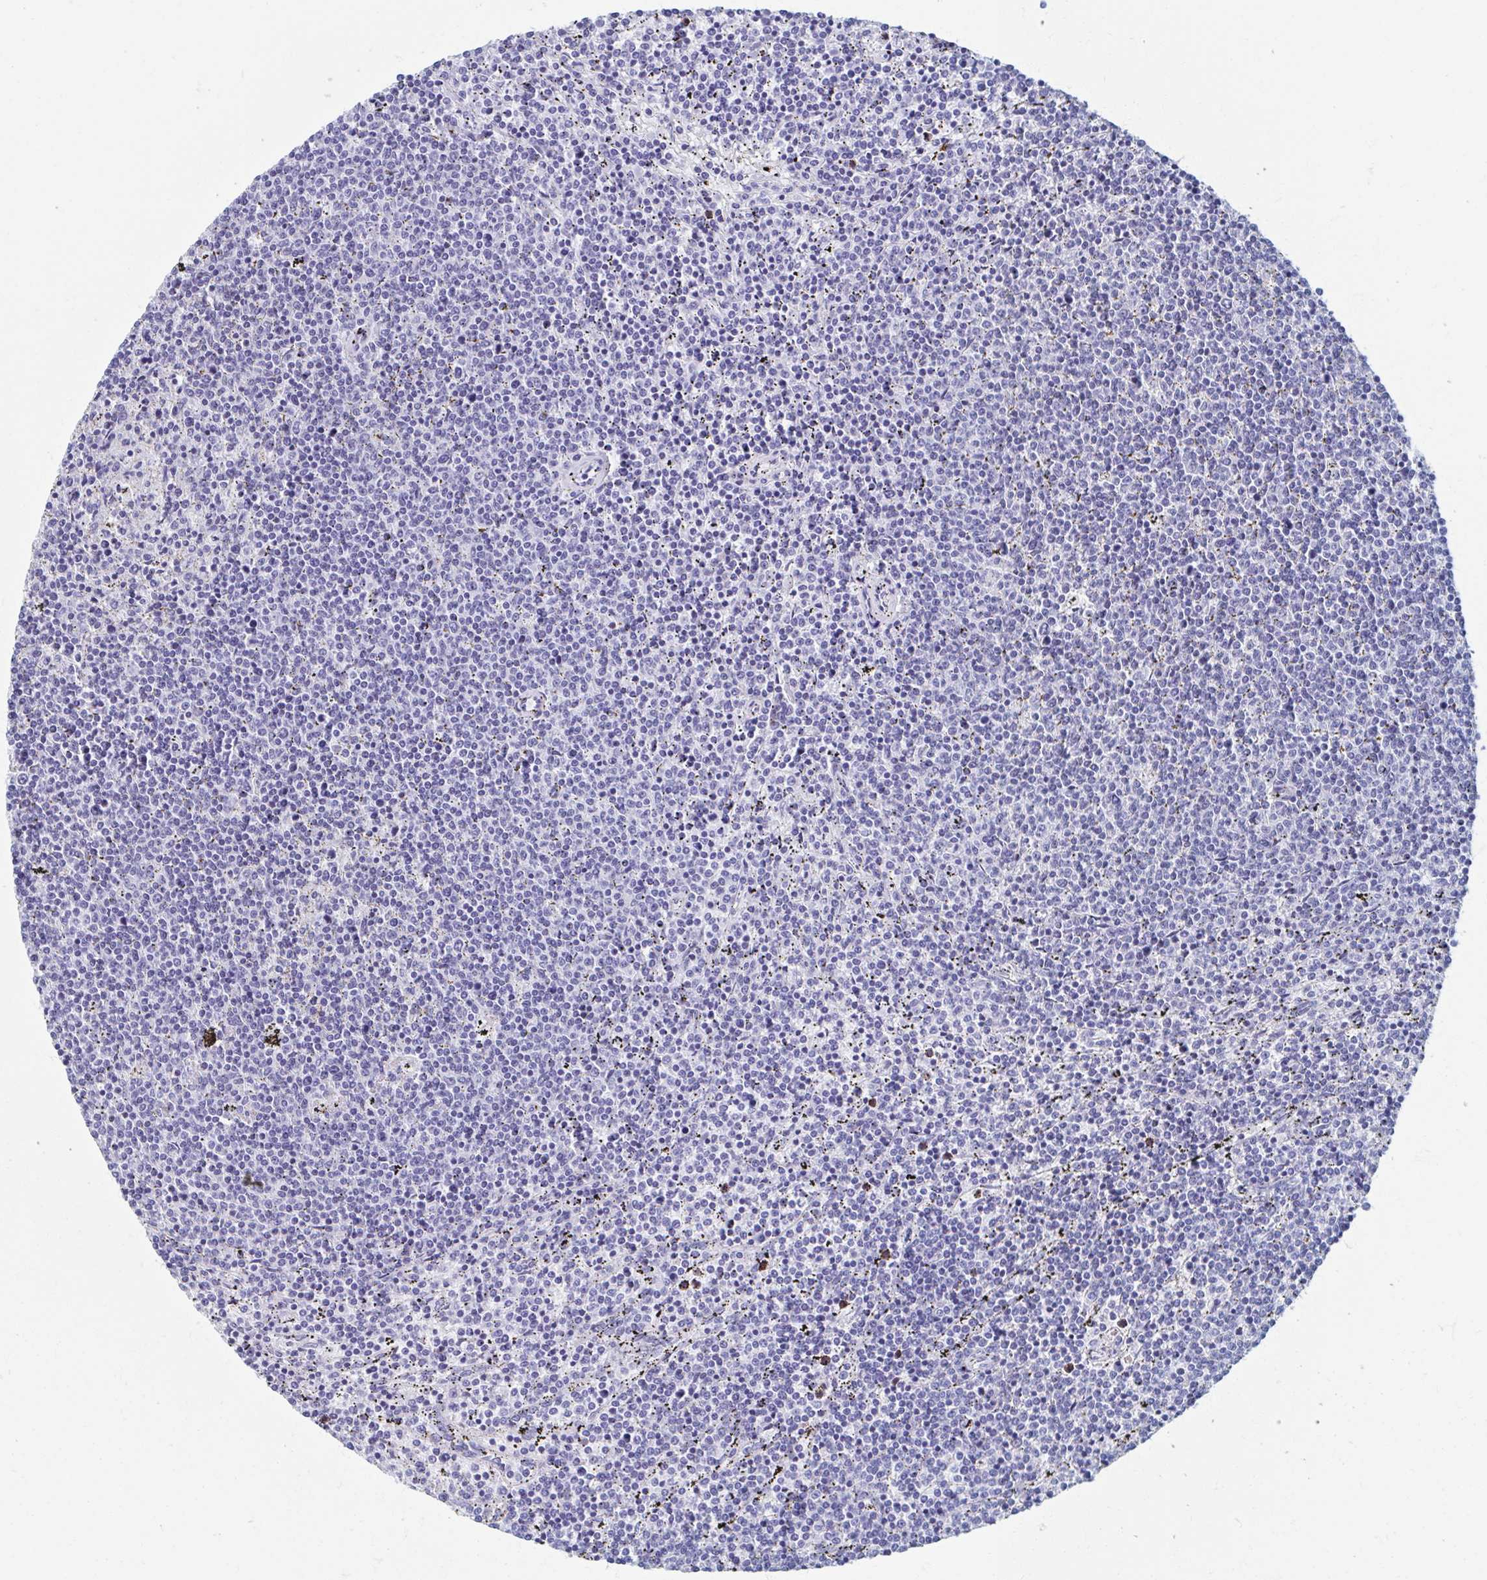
{"staining": {"intensity": "negative", "quantity": "none", "location": "none"}, "tissue": "lymphoma", "cell_type": "Tumor cells", "image_type": "cancer", "snomed": [{"axis": "morphology", "description": "Malignant lymphoma, non-Hodgkin's type, Low grade"}, {"axis": "topography", "description": "Spleen"}], "caption": "High power microscopy image of an immunohistochemistry histopathology image of malignant lymphoma, non-Hodgkin's type (low-grade), revealing no significant staining in tumor cells.", "gene": "SHCBP1L", "patient": {"sex": "female", "age": 50}}